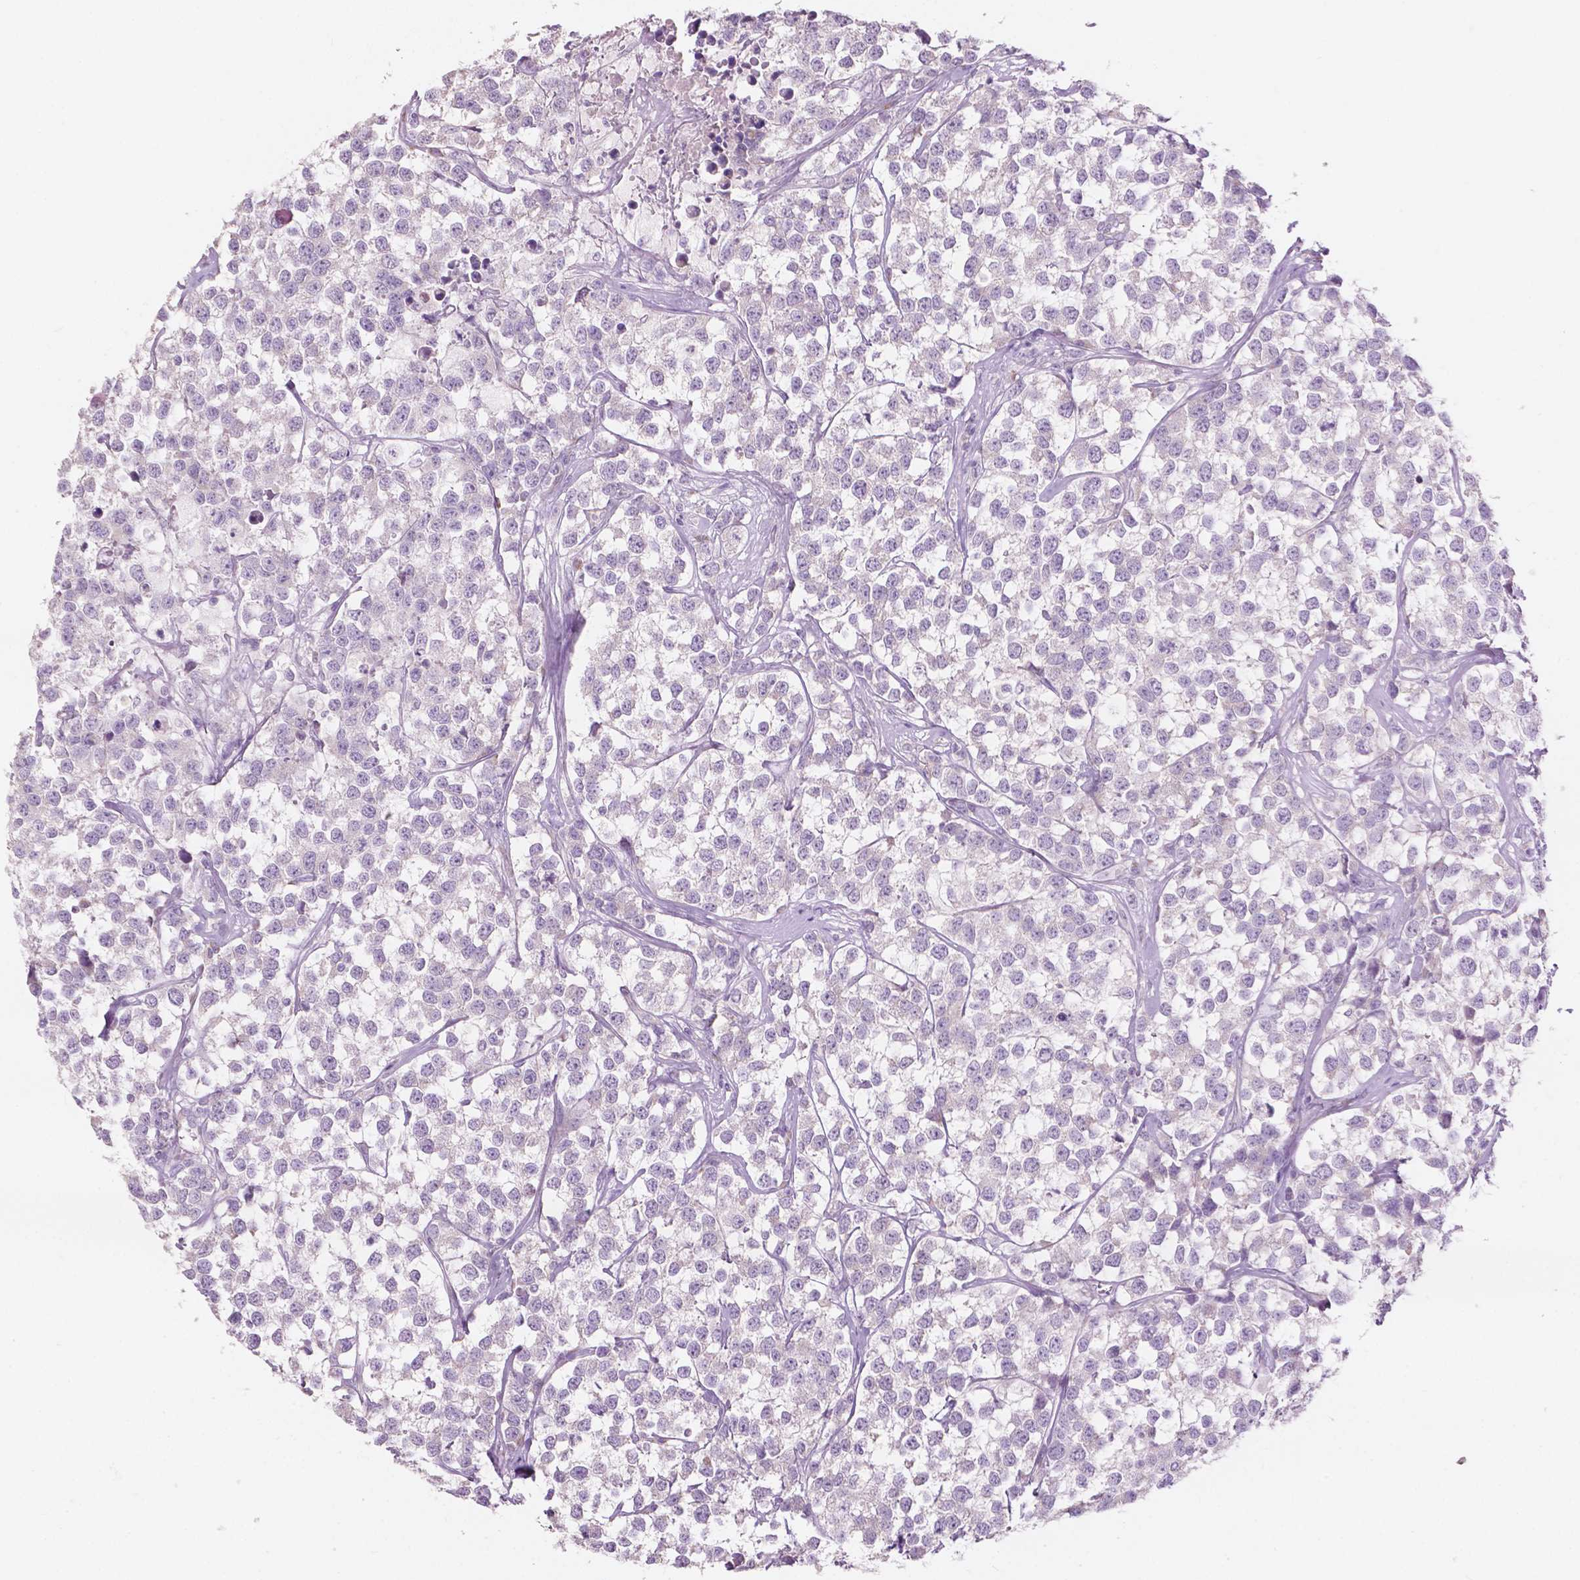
{"staining": {"intensity": "negative", "quantity": "none", "location": "none"}, "tissue": "testis cancer", "cell_type": "Tumor cells", "image_type": "cancer", "snomed": [{"axis": "morphology", "description": "Seminoma, NOS"}, {"axis": "topography", "description": "Testis"}], "caption": "Tumor cells show no significant protein positivity in testis seminoma.", "gene": "NDUFS1", "patient": {"sex": "male", "age": 59}}